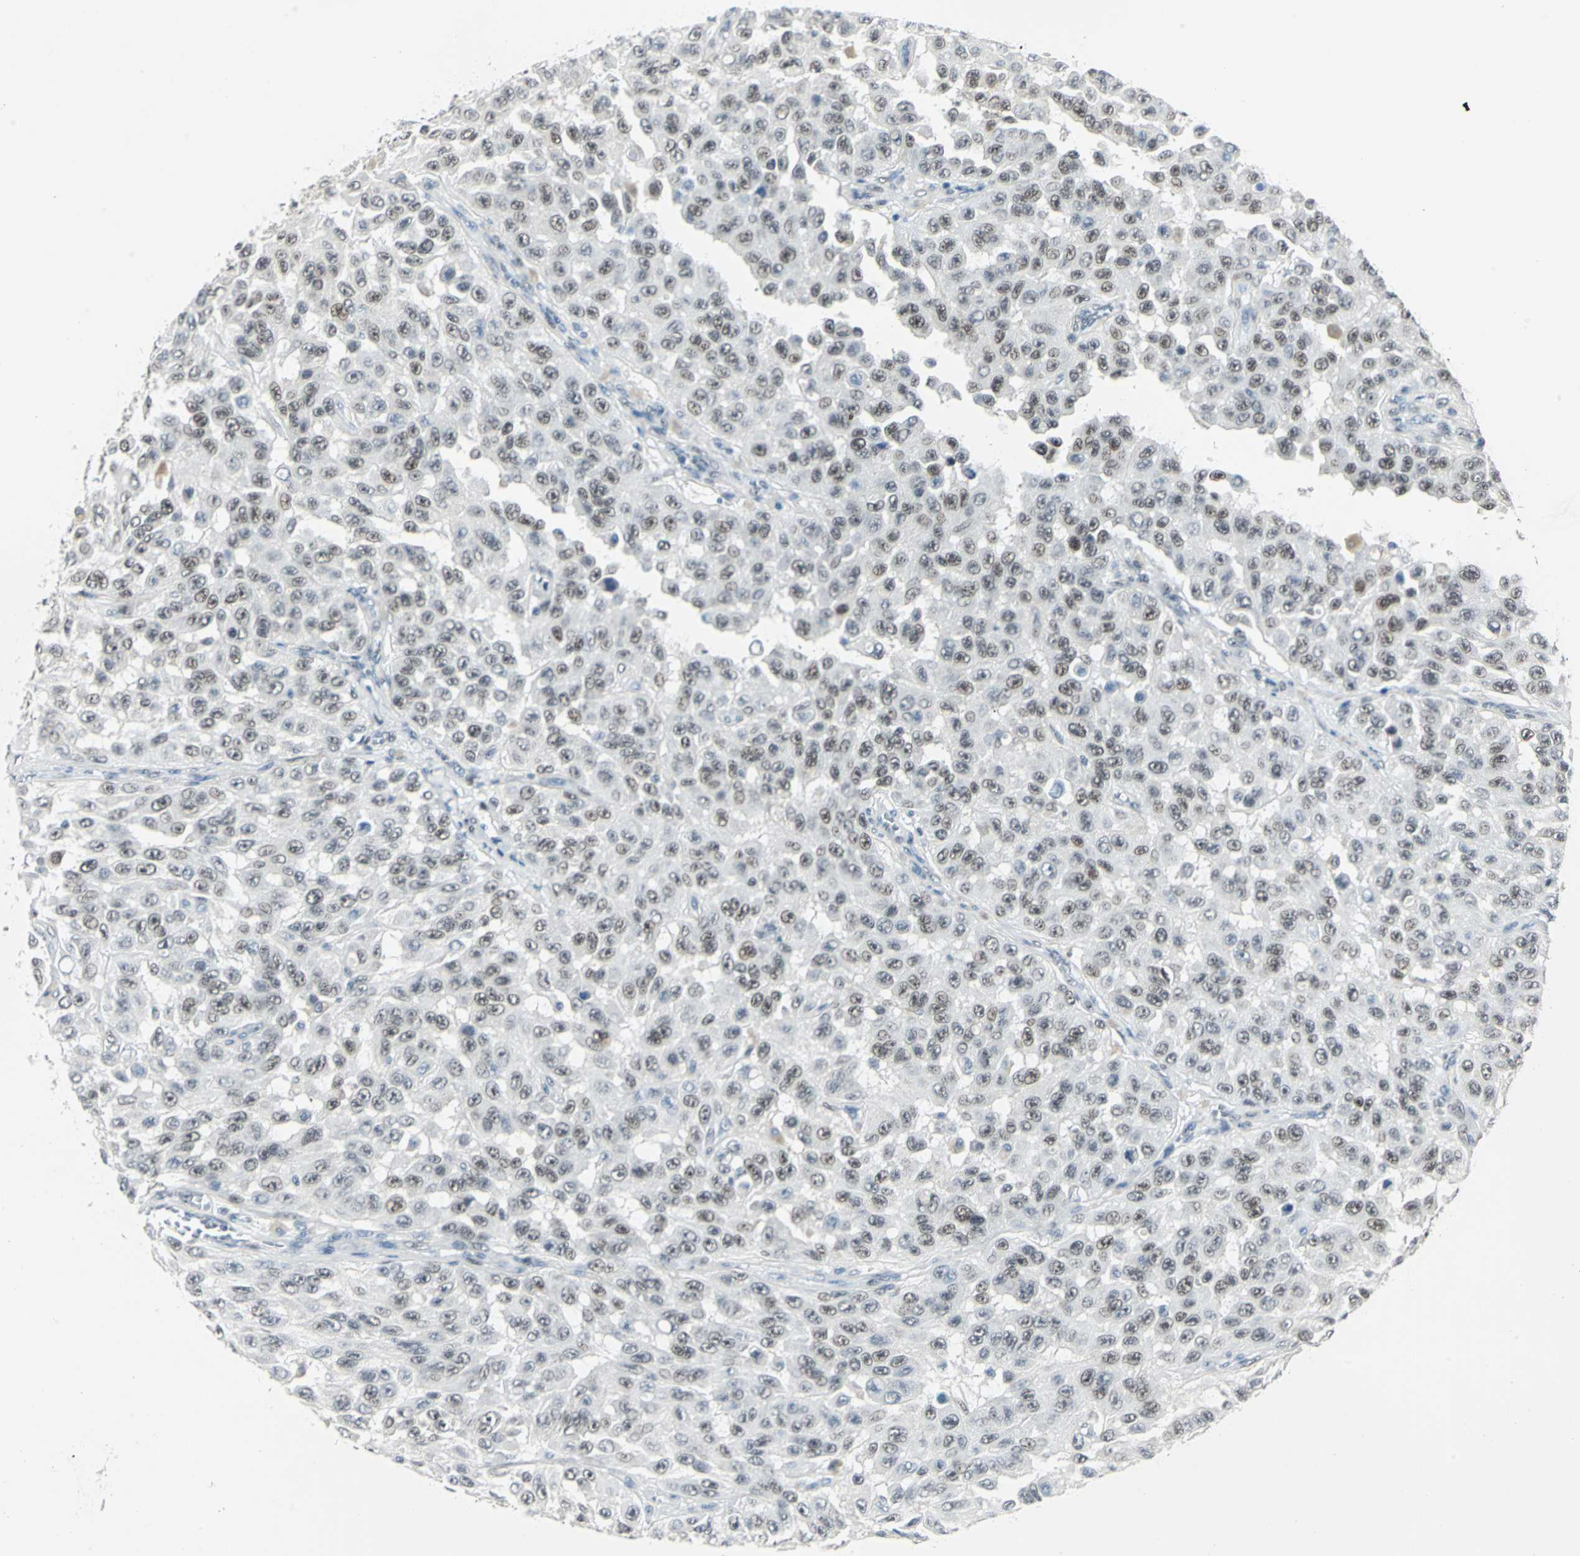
{"staining": {"intensity": "moderate", "quantity": ">75%", "location": "nuclear"}, "tissue": "melanoma", "cell_type": "Tumor cells", "image_type": "cancer", "snomed": [{"axis": "morphology", "description": "Malignant melanoma, NOS"}, {"axis": "topography", "description": "Skin"}], "caption": "Immunohistochemistry (IHC) of human melanoma shows medium levels of moderate nuclear positivity in about >75% of tumor cells. (IHC, brightfield microscopy, high magnification).", "gene": "MEIS2", "patient": {"sex": "male", "age": 30}}